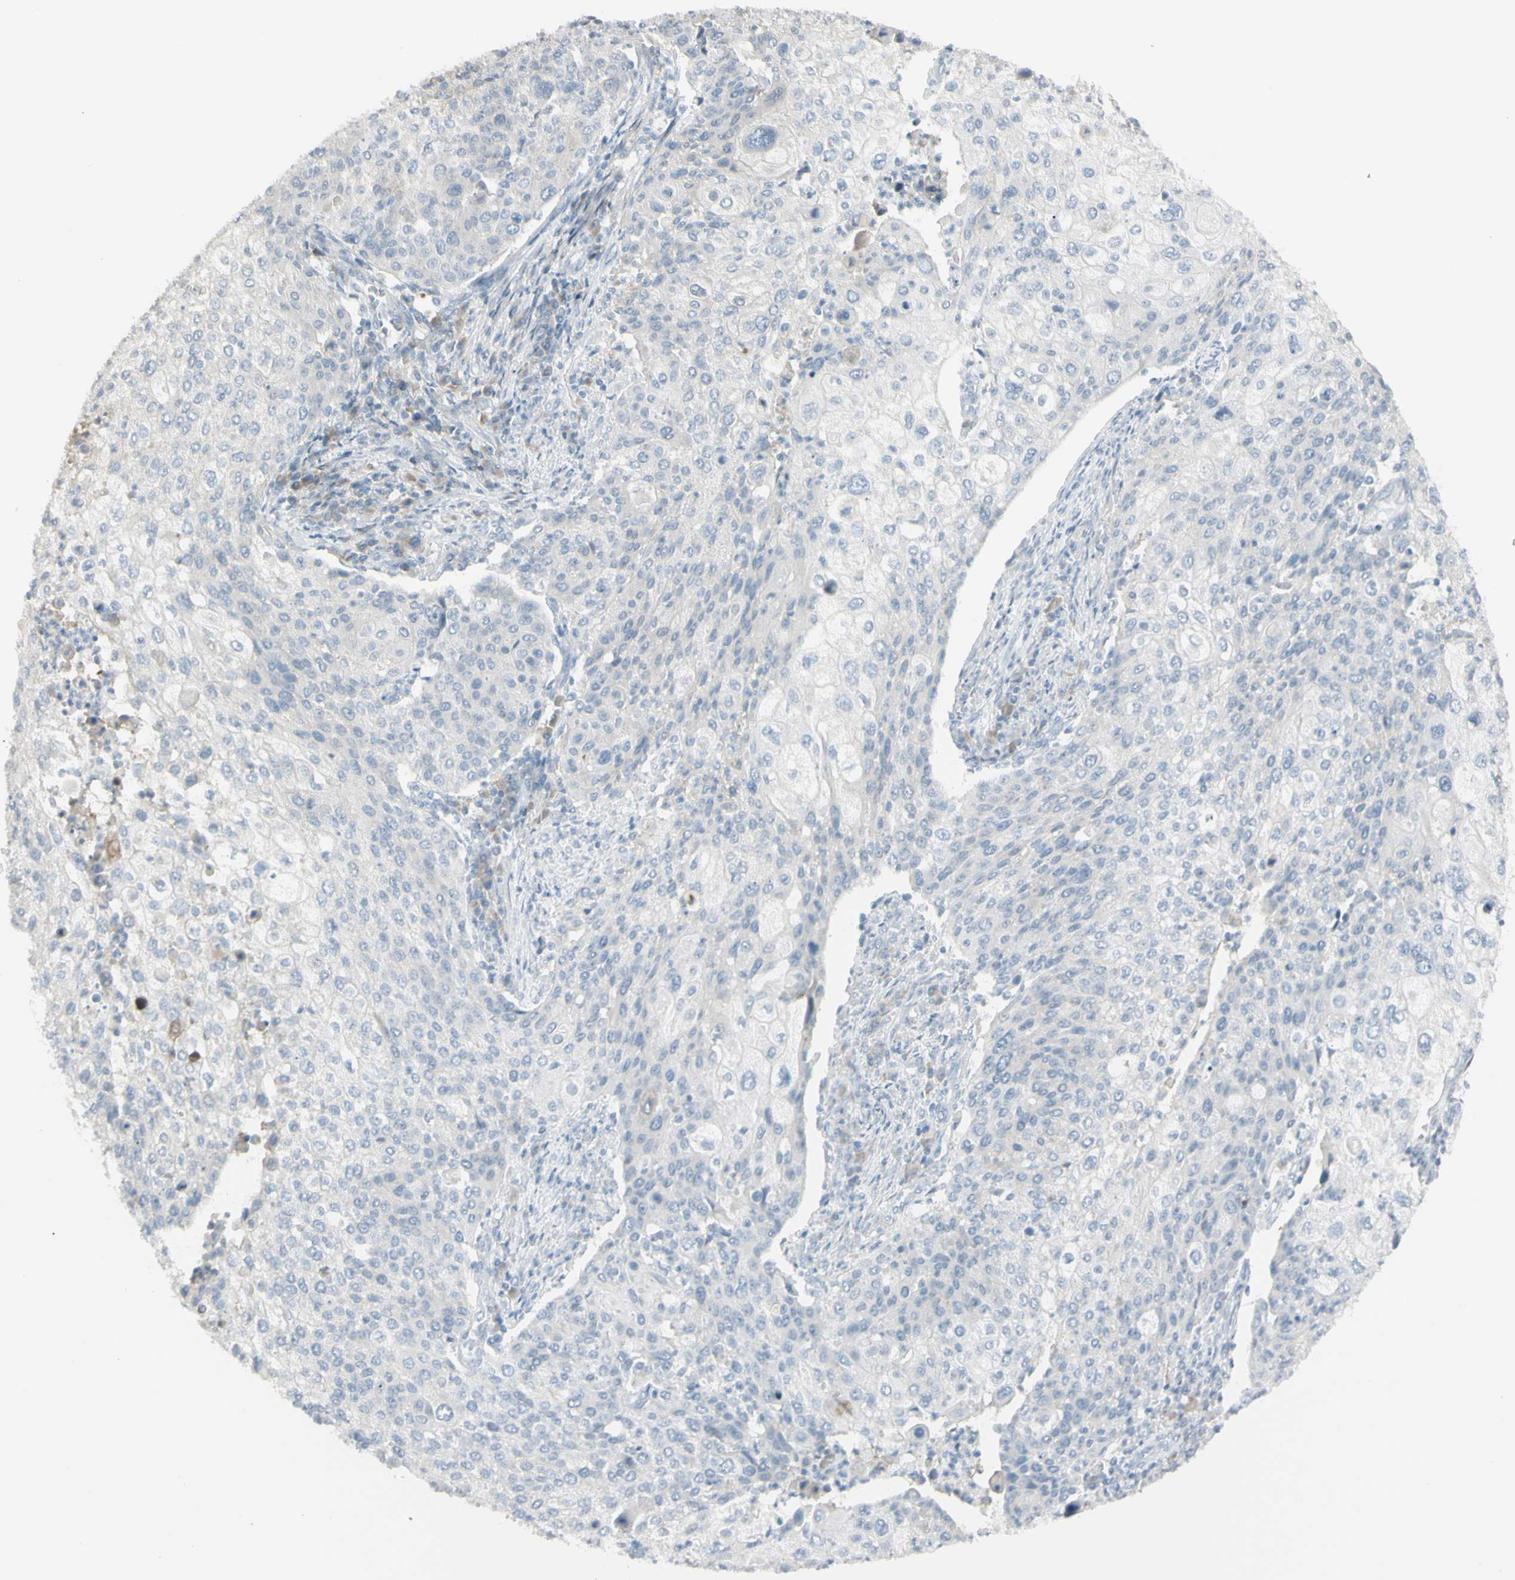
{"staining": {"intensity": "negative", "quantity": "none", "location": "none"}, "tissue": "cervical cancer", "cell_type": "Tumor cells", "image_type": "cancer", "snomed": [{"axis": "morphology", "description": "Squamous cell carcinoma, NOS"}, {"axis": "topography", "description": "Cervix"}], "caption": "Tumor cells show no significant protein staining in squamous cell carcinoma (cervical).", "gene": "PIP", "patient": {"sex": "female", "age": 40}}